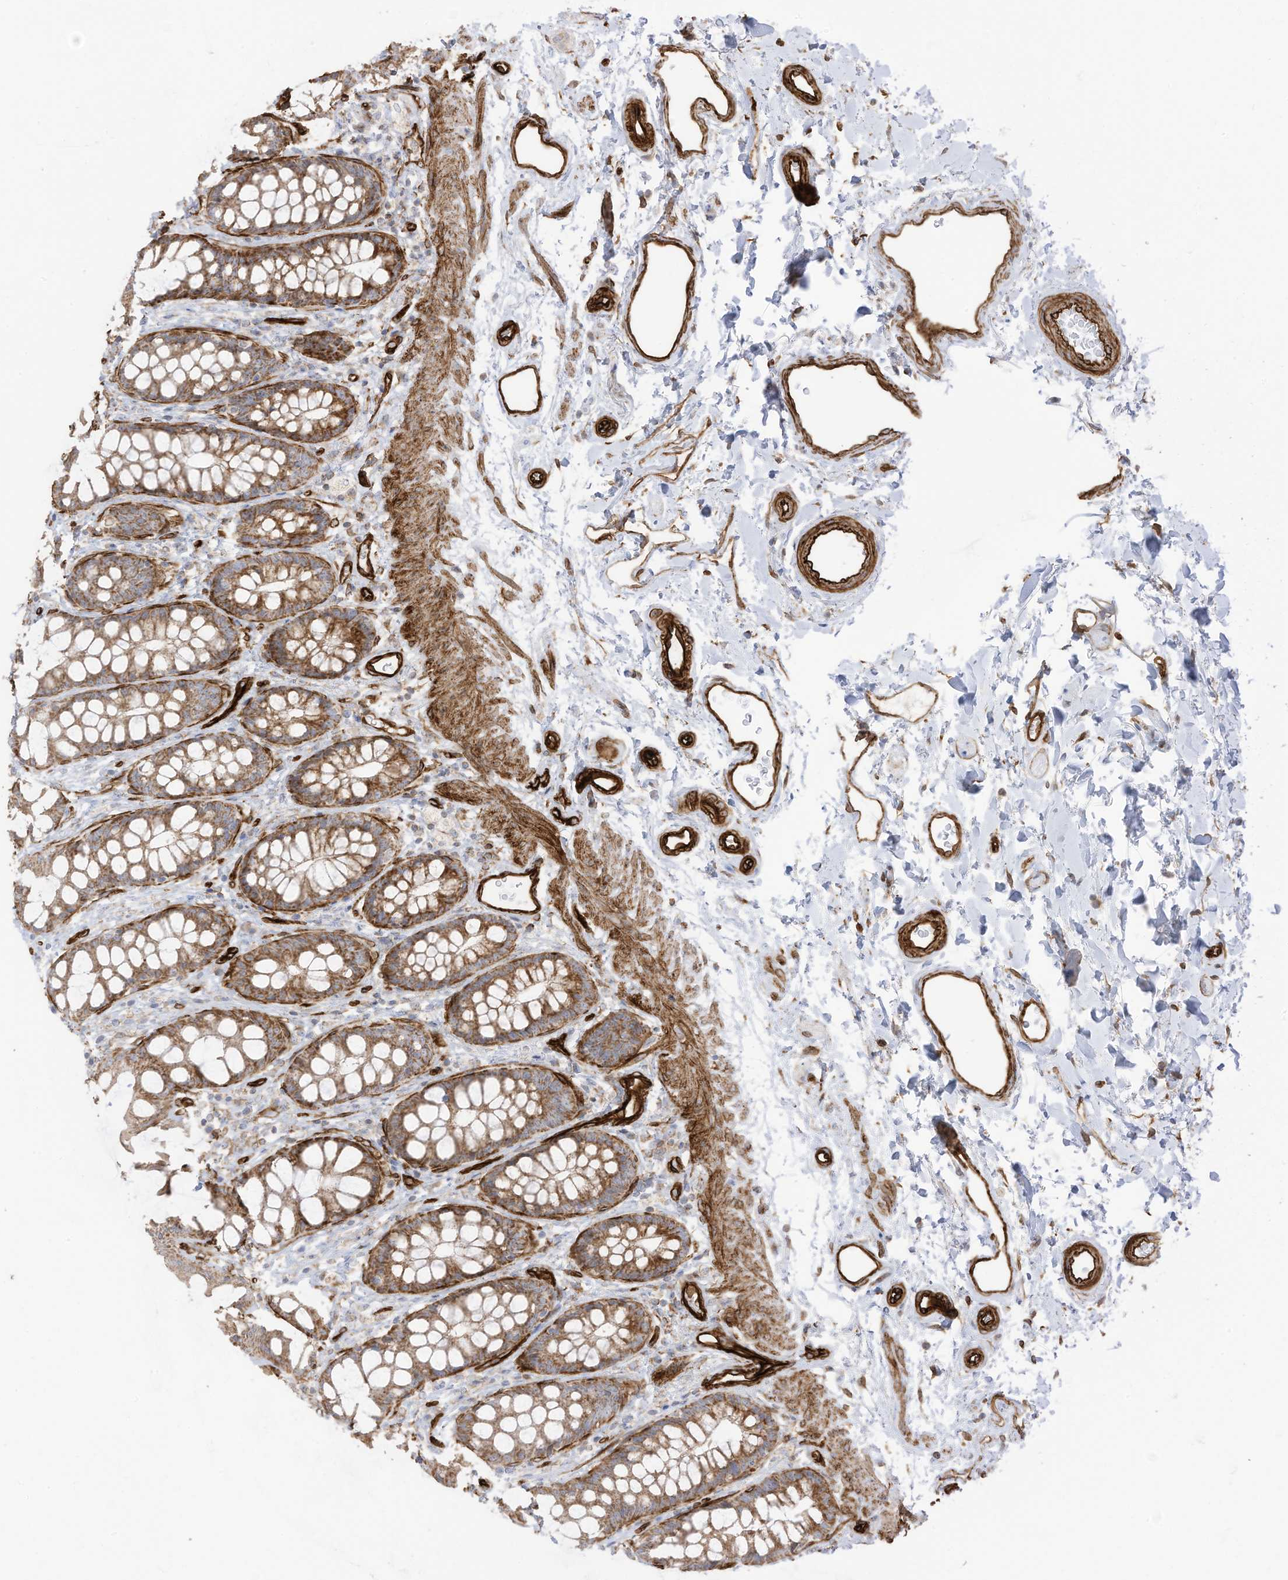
{"staining": {"intensity": "moderate", "quantity": ">75%", "location": "cytoplasmic/membranous"}, "tissue": "rectum", "cell_type": "Glandular cells", "image_type": "normal", "snomed": [{"axis": "morphology", "description": "Normal tissue, NOS"}, {"axis": "topography", "description": "Rectum"}], "caption": "Protein staining demonstrates moderate cytoplasmic/membranous positivity in about >75% of glandular cells in unremarkable rectum.", "gene": "ABCB7", "patient": {"sex": "female", "age": 65}}